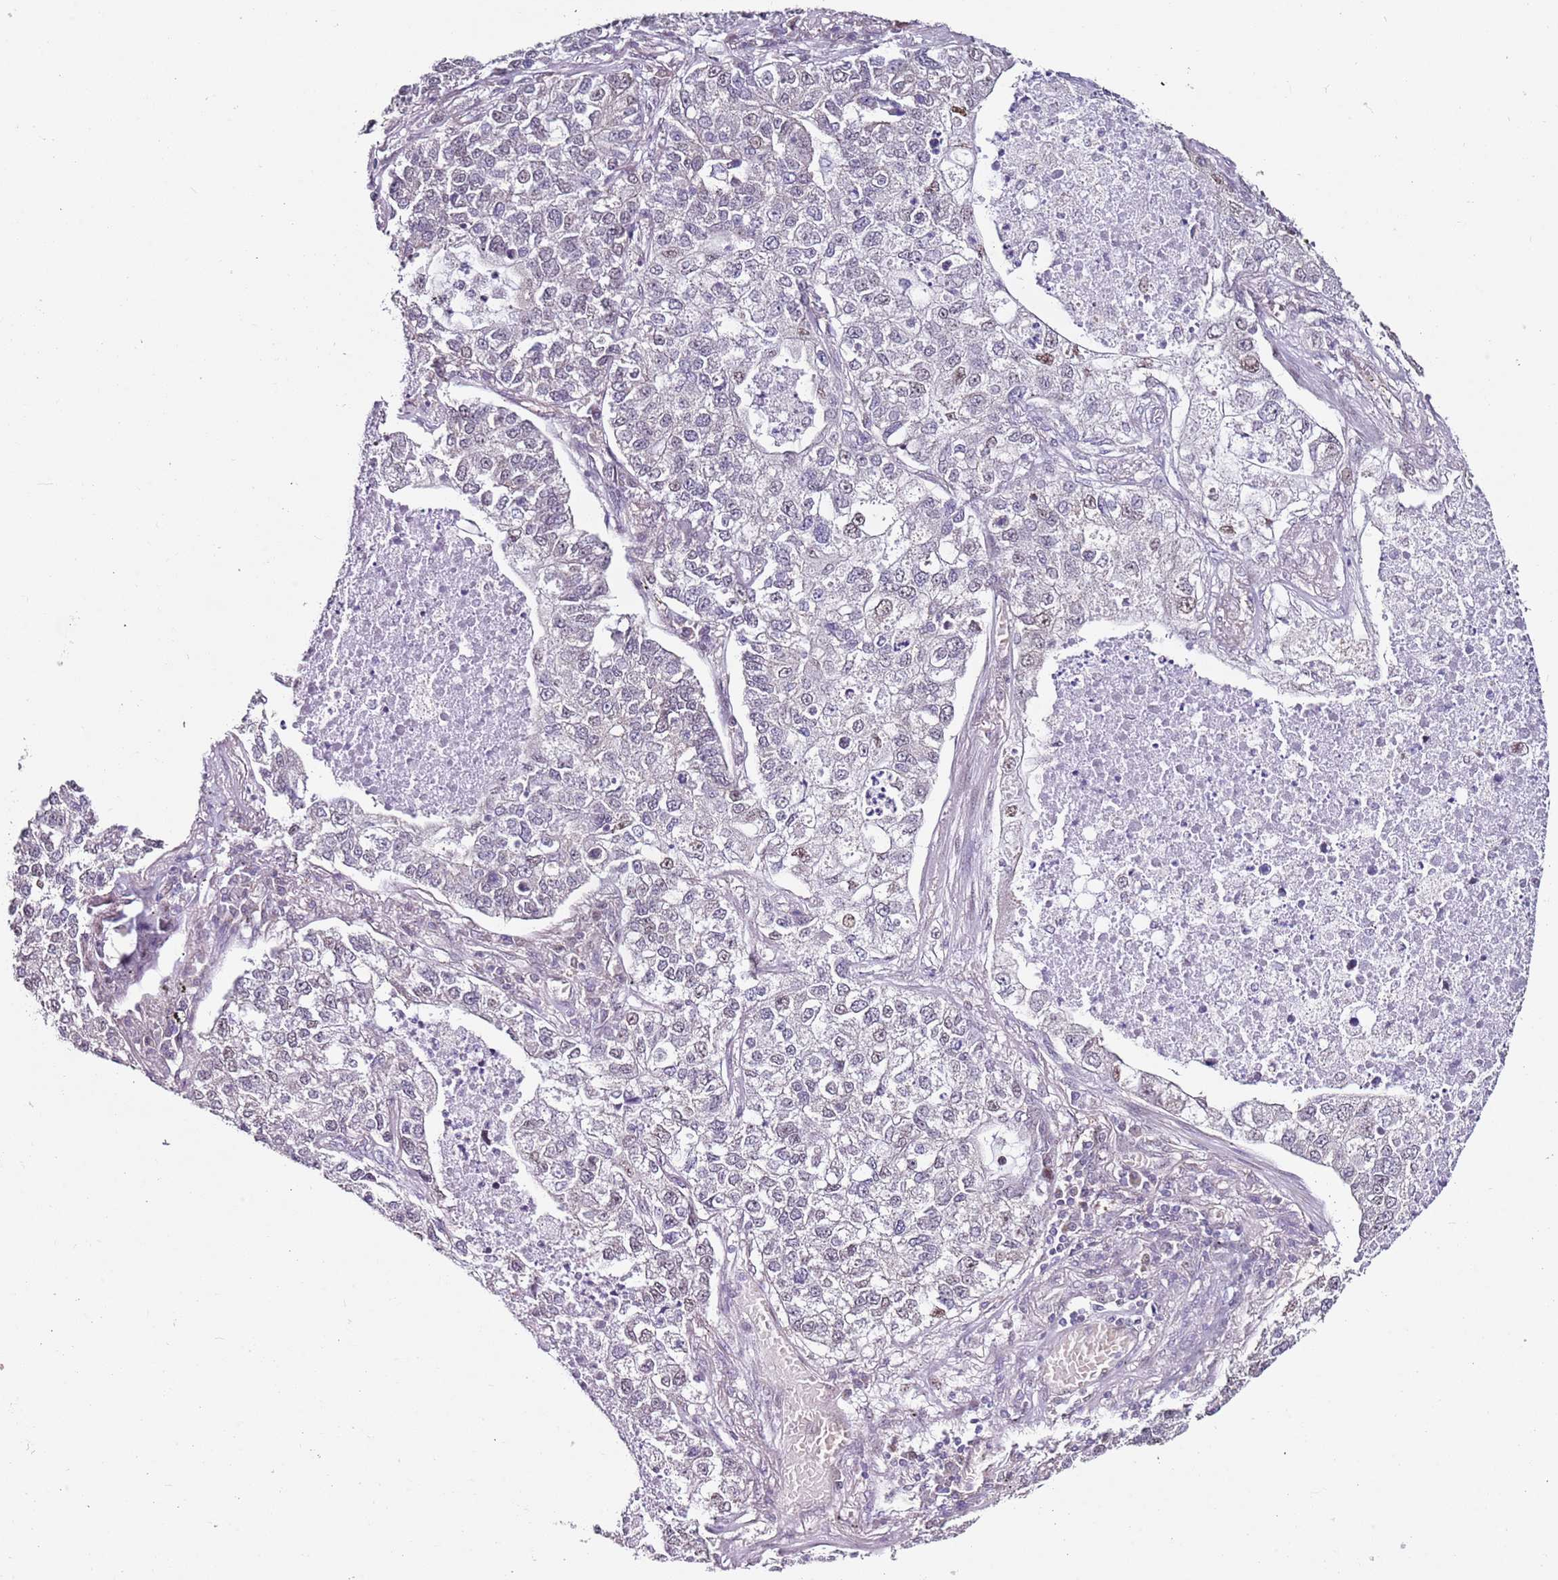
{"staining": {"intensity": "moderate", "quantity": "<25%", "location": "nuclear"}, "tissue": "lung cancer", "cell_type": "Tumor cells", "image_type": "cancer", "snomed": [{"axis": "morphology", "description": "Adenocarcinoma, NOS"}, {"axis": "topography", "description": "Lung"}], "caption": "Lung cancer (adenocarcinoma) stained with a brown dye reveals moderate nuclear positive staining in about <25% of tumor cells.", "gene": "PSMD4", "patient": {"sex": "male", "age": 49}}